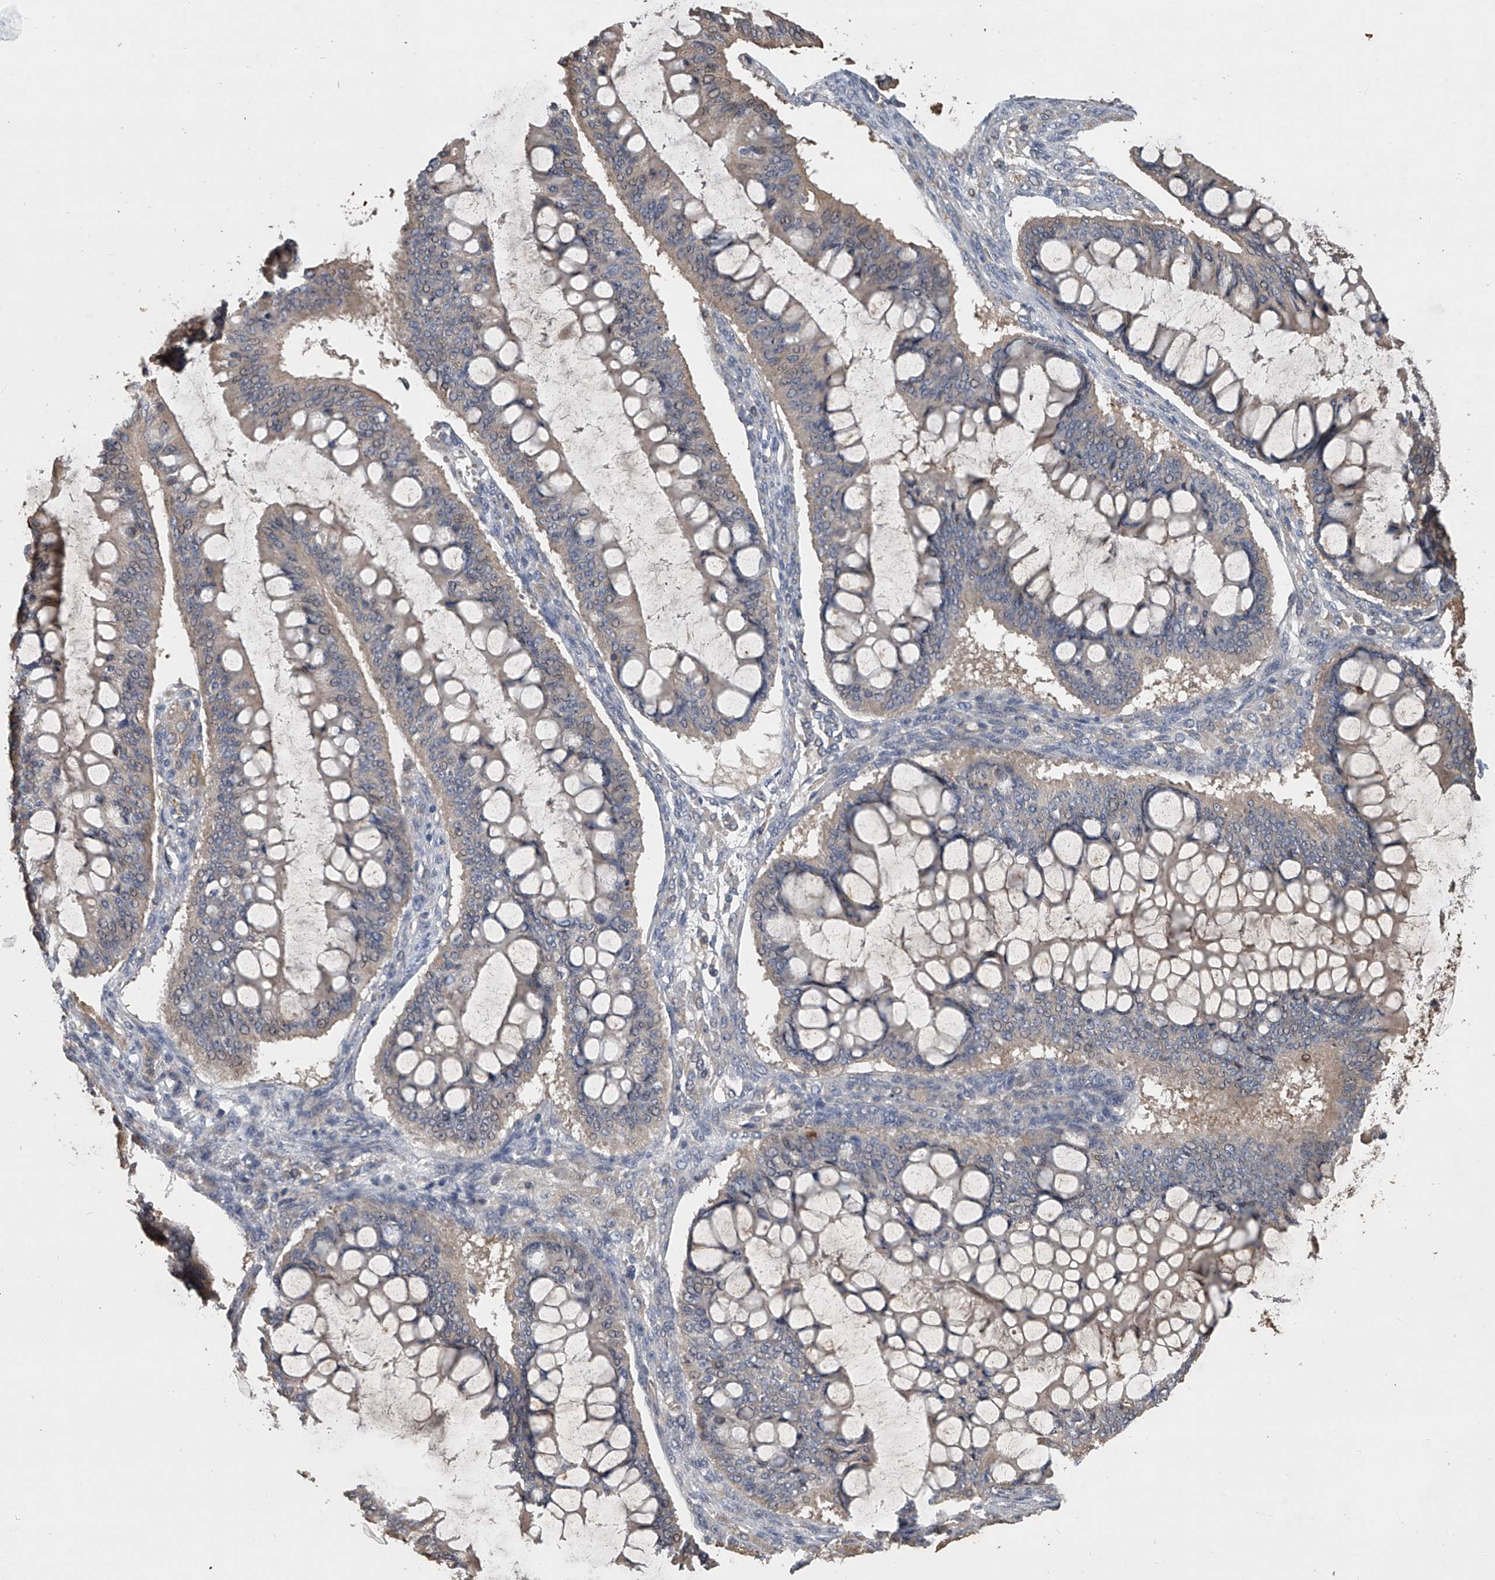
{"staining": {"intensity": "weak", "quantity": "25%-75%", "location": "cytoplasmic/membranous"}, "tissue": "ovarian cancer", "cell_type": "Tumor cells", "image_type": "cancer", "snomed": [{"axis": "morphology", "description": "Cystadenocarcinoma, mucinous, NOS"}, {"axis": "topography", "description": "Ovary"}], "caption": "A histopathology image of ovarian mucinous cystadenocarcinoma stained for a protein displays weak cytoplasmic/membranous brown staining in tumor cells.", "gene": "DOCK9", "patient": {"sex": "female", "age": 73}}